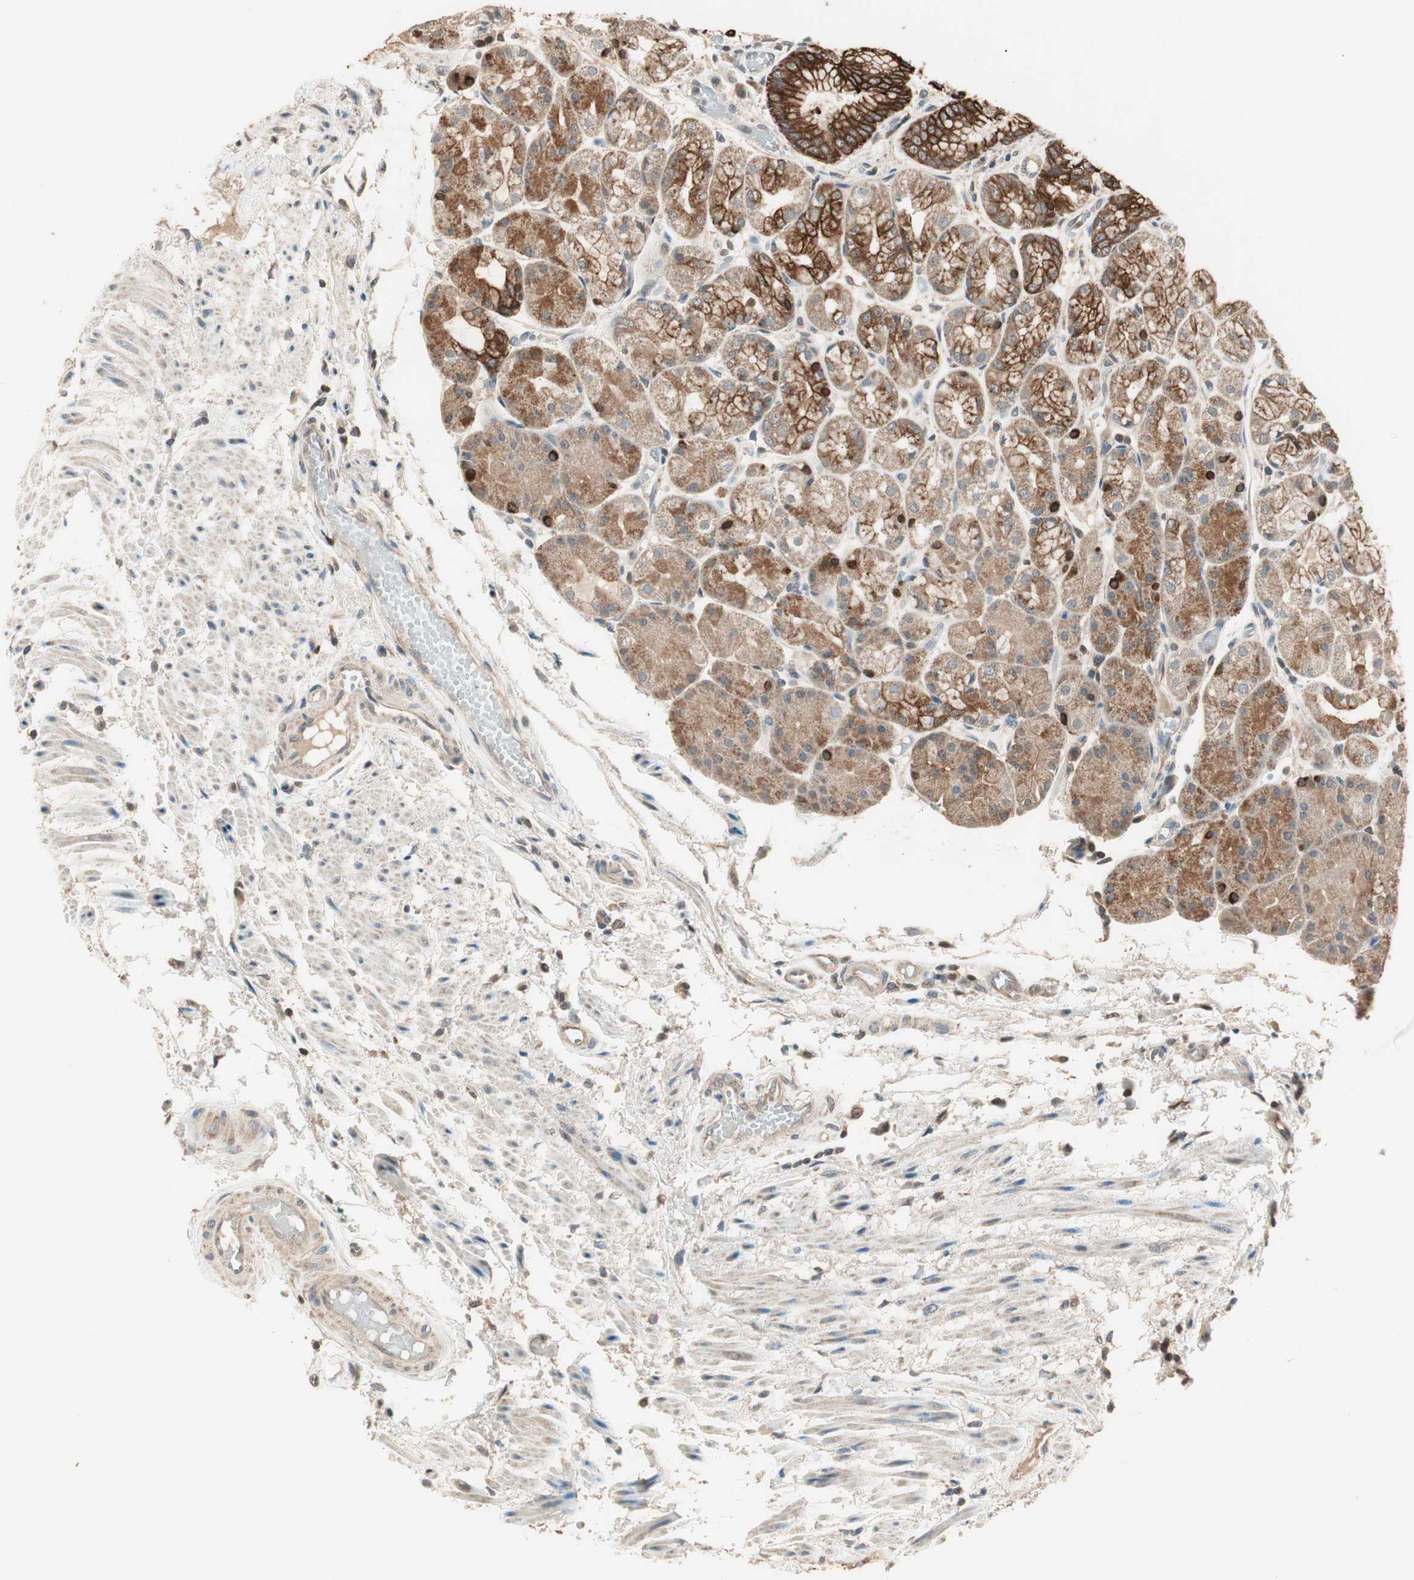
{"staining": {"intensity": "strong", "quantity": ">75%", "location": "cytoplasmic/membranous"}, "tissue": "stomach", "cell_type": "Glandular cells", "image_type": "normal", "snomed": [{"axis": "morphology", "description": "Normal tissue, NOS"}, {"axis": "topography", "description": "Stomach, upper"}], "caption": "Glandular cells display strong cytoplasmic/membranous positivity in approximately >75% of cells in normal stomach.", "gene": "TRIM21", "patient": {"sex": "male", "age": 72}}